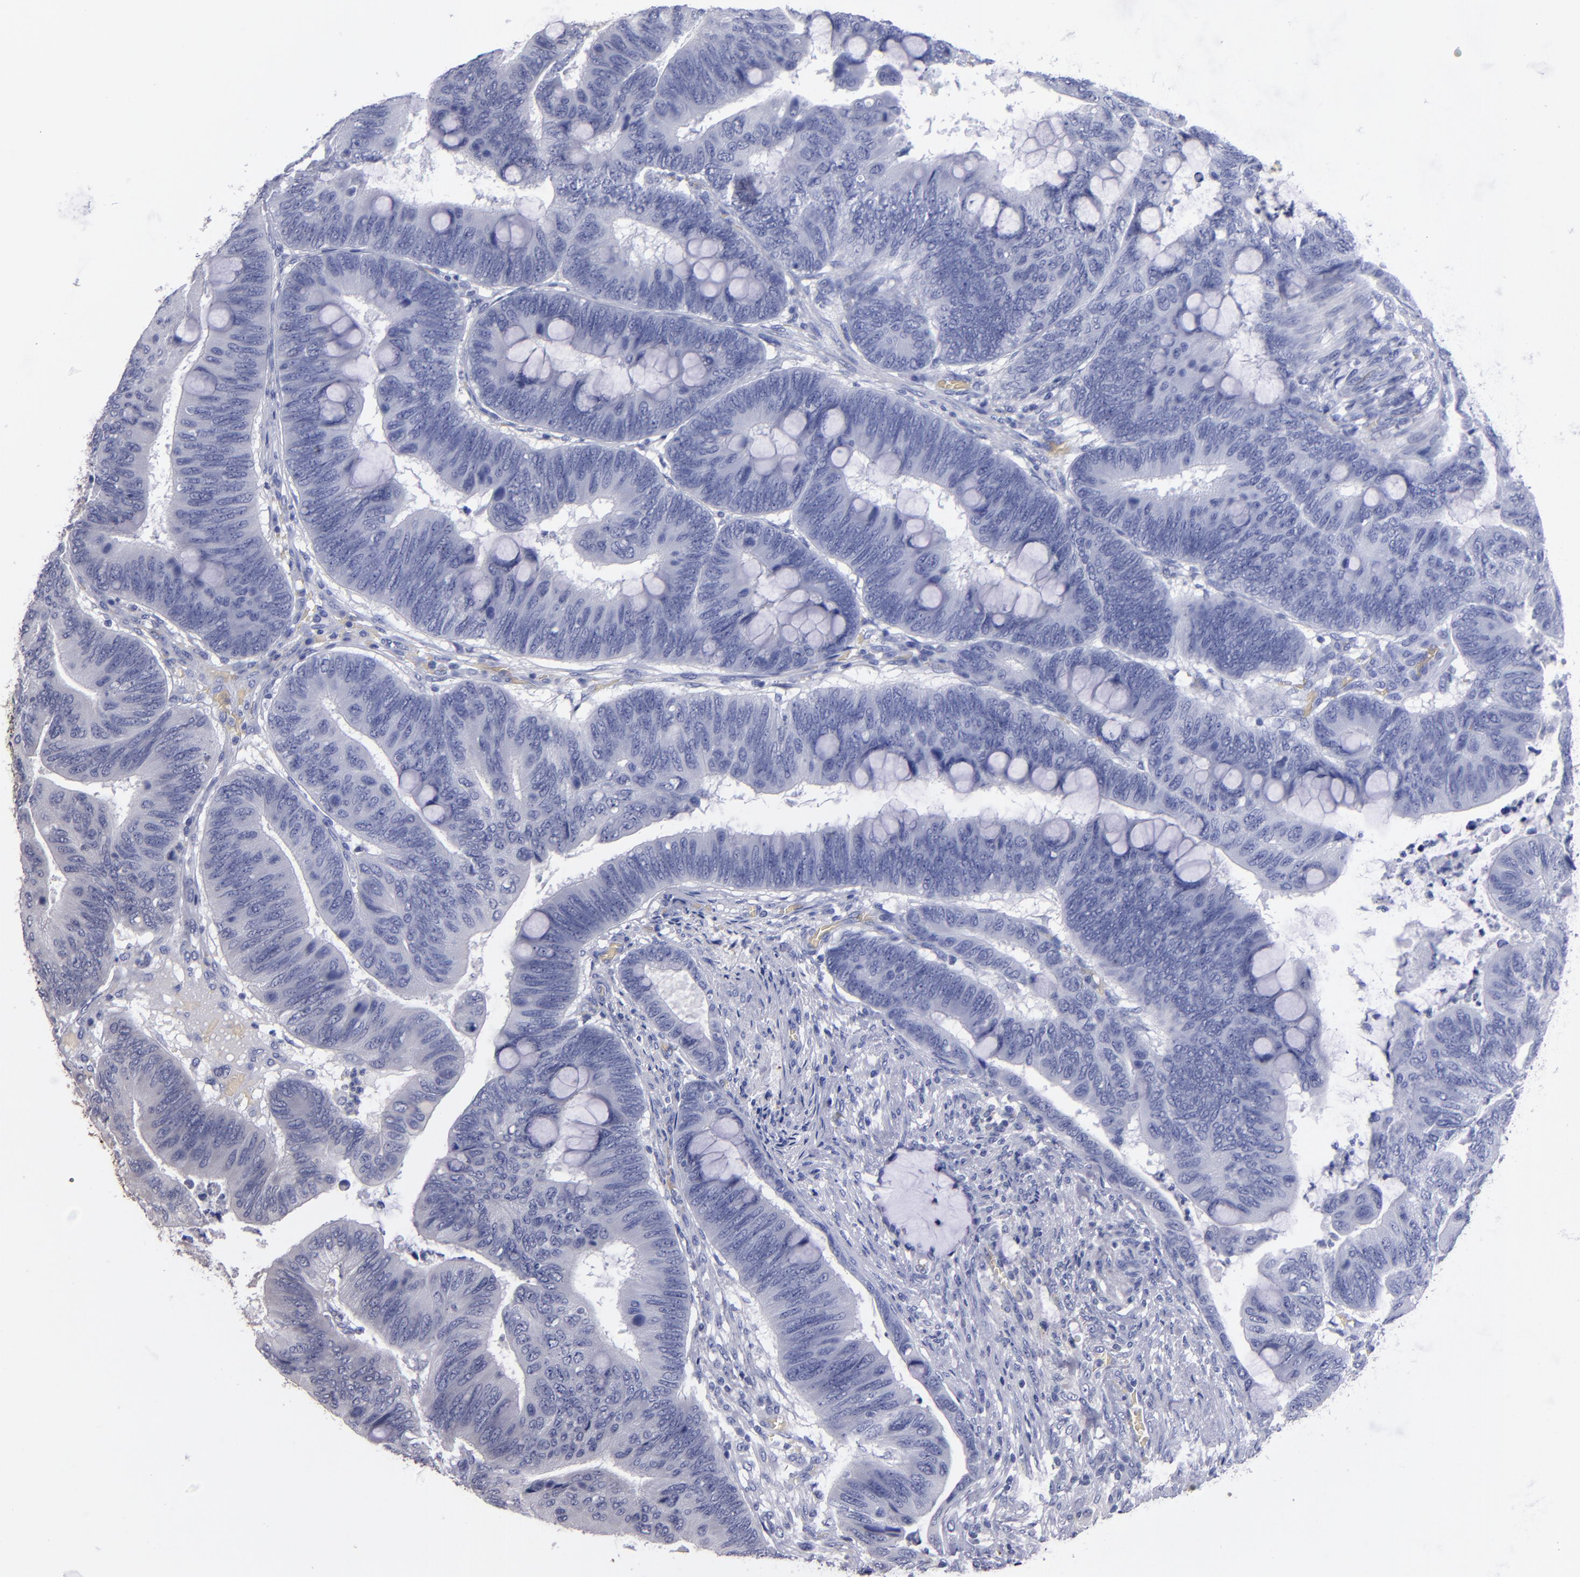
{"staining": {"intensity": "negative", "quantity": "none", "location": "none"}, "tissue": "colorectal cancer", "cell_type": "Tumor cells", "image_type": "cancer", "snomed": [{"axis": "morphology", "description": "Normal tissue, NOS"}, {"axis": "morphology", "description": "Adenocarcinoma, NOS"}, {"axis": "topography", "description": "Rectum"}], "caption": "There is no significant expression in tumor cells of colorectal cancer. (DAB (3,3'-diaminobenzidine) IHC with hematoxylin counter stain).", "gene": "S100A1", "patient": {"sex": "male", "age": 92}}